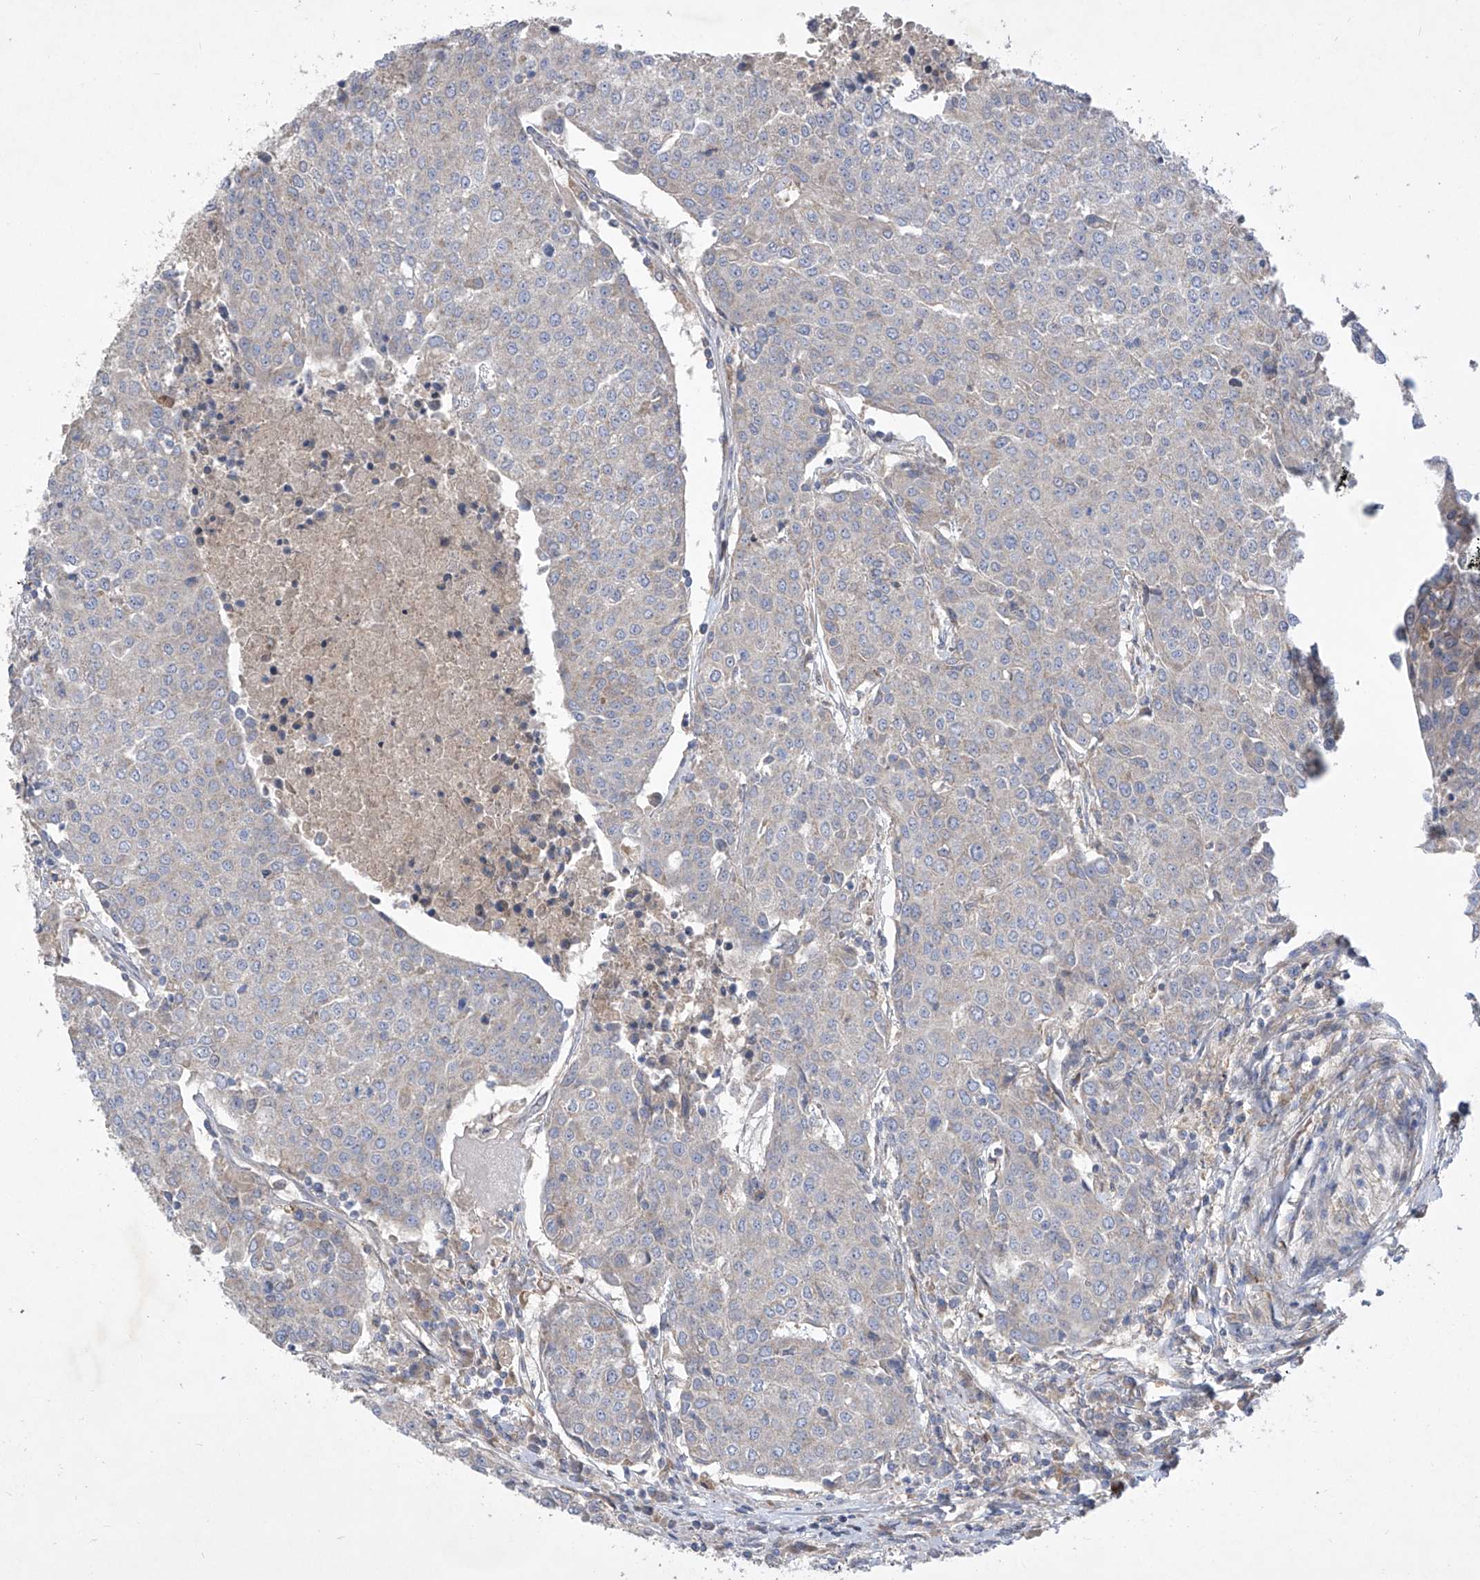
{"staining": {"intensity": "negative", "quantity": "none", "location": "none"}, "tissue": "urothelial cancer", "cell_type": "Tumor cells", "image_type": "cancer", "snomed": [{"axis": "morphology", "description": "Urothelial carcinoma, High grade"}, {"axis": "topography", "description": "Urinary bladder"}], "caption": "IHC of human high-grade urothelial carcinoma exhibits no staining in tumor cells. (DAB (3,3'-diaminobenzidine) immunohistochemistry (IHC) visualized using brightfield microscopy, high magnification).", "gene": "COQ3", "patient": {"sex": "female", "age": 85}}